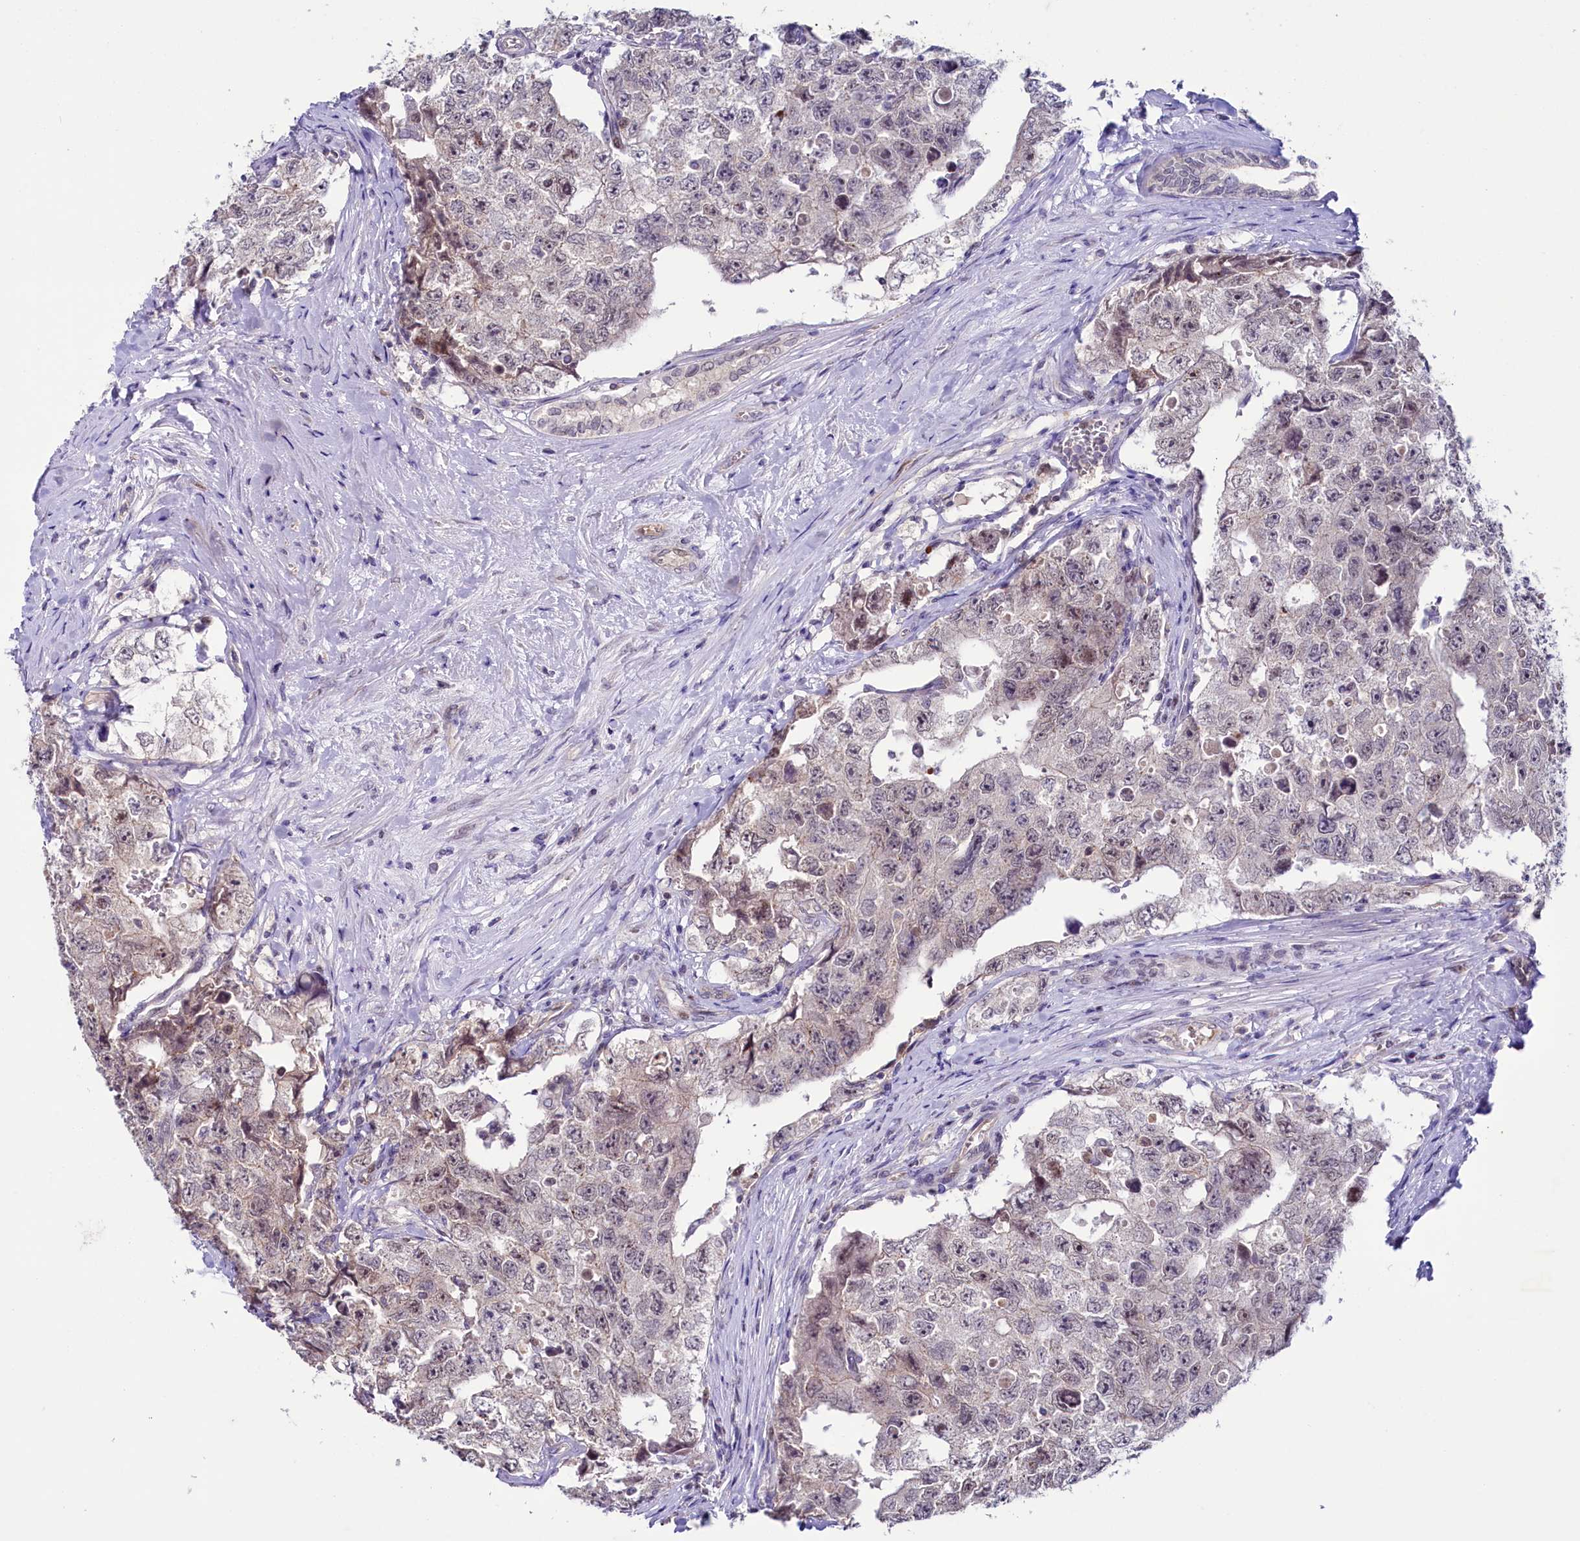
{"staining": {"intensity": "negative", "quantity": "none", "location": "none"}, "tissue": "testis cancer", "cell_type": "Tumor cells", "image_type": "cancer", "snomed": [{"axis": "morphology", "description": "Carcinoma, Embryonal, NOS"}, {"axis": "topography", "description": "Testis"}], "caption": "Tumor cells show no significant protein positivity in testis cancer (embryonal carcinoma).", "gene": "FAM111B", "patient": {"sex": "male", "age": 17}}